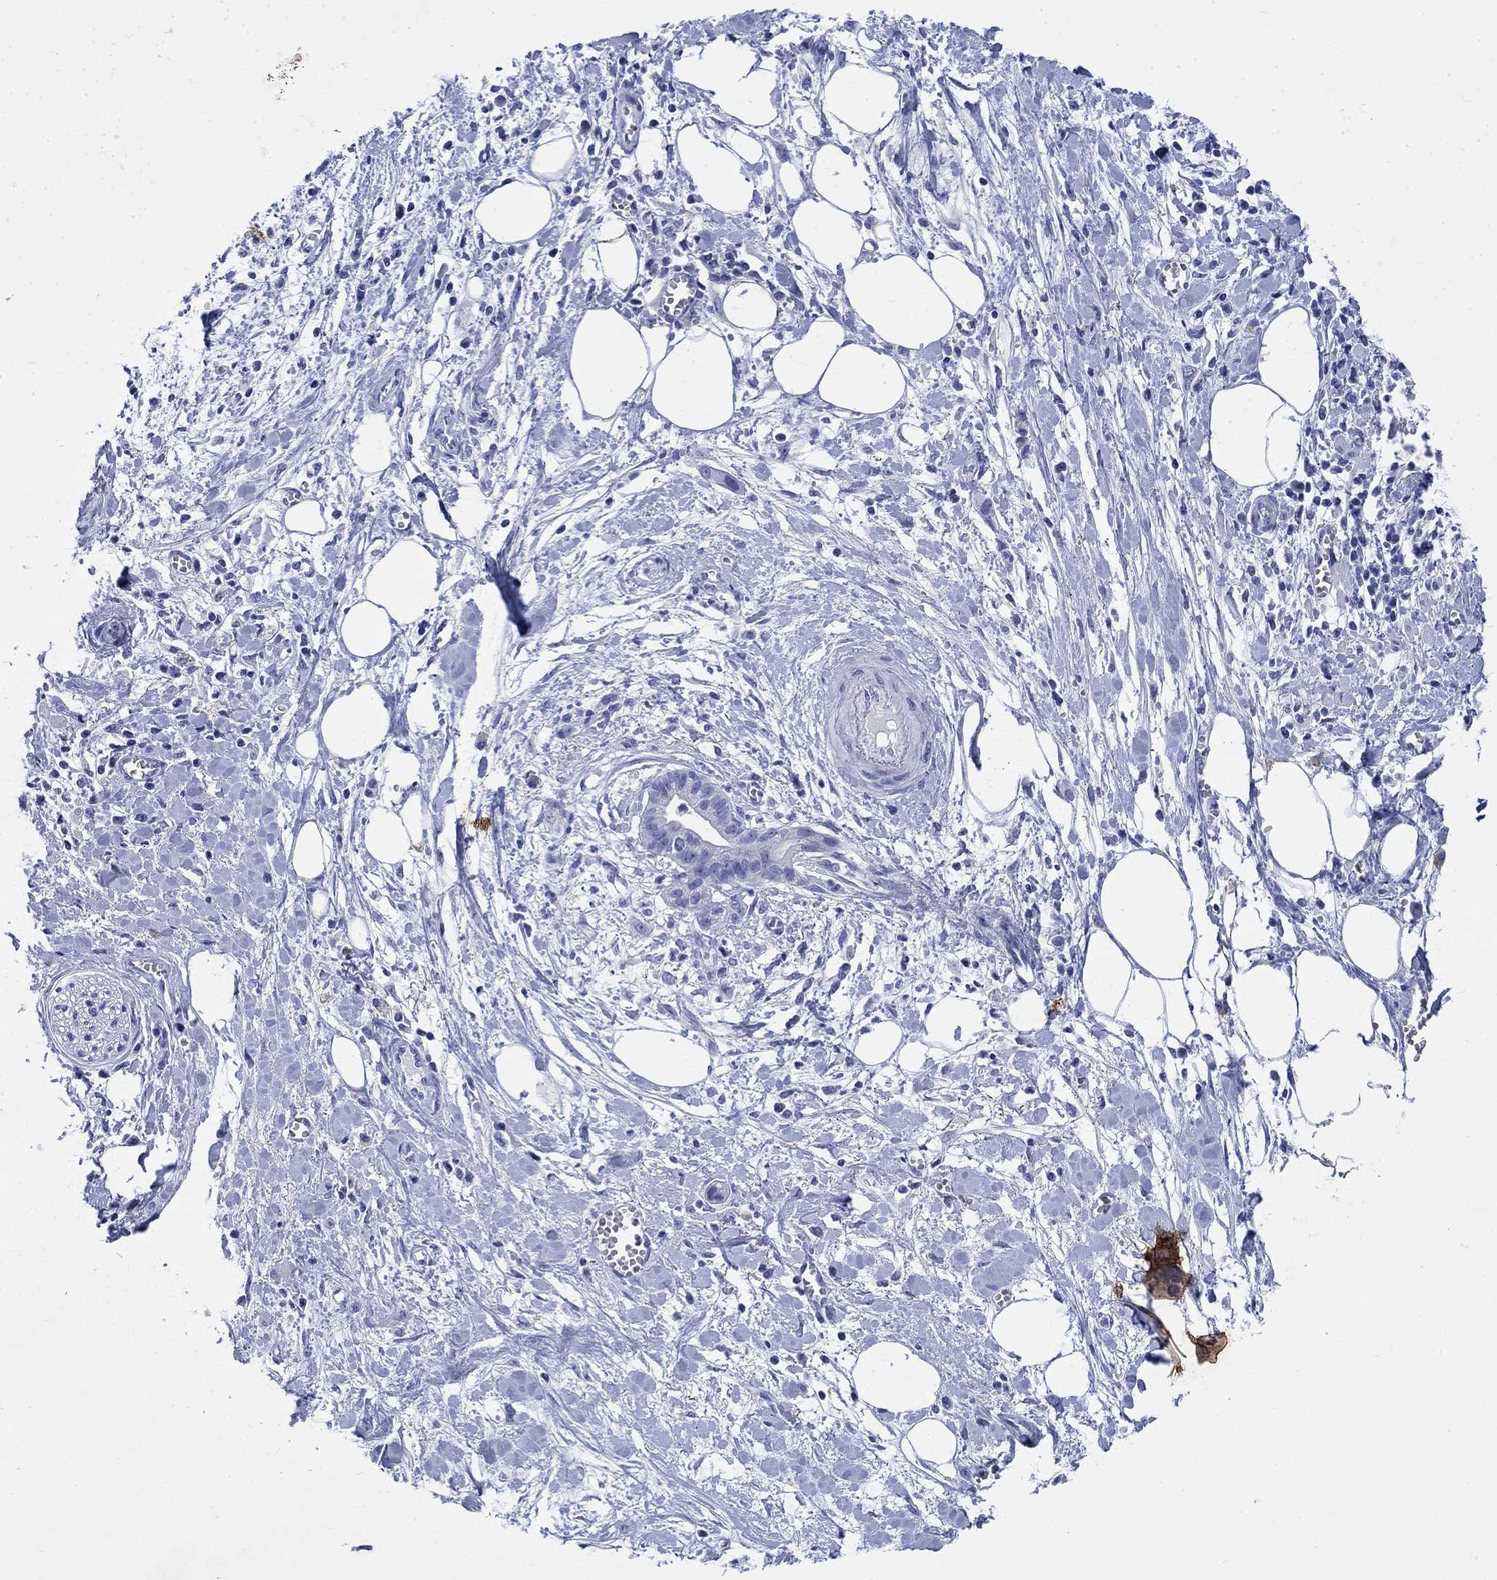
{"staining": {"intensity": "negative", "quantity": "none", "location": "none"}, "tissue": "pancreatic cancer", "cell_type": "Tumor cells", "image_type": "cancer", "snomed": [{"axis": "morphology", "description": "Normal tissue, NOS"}, {"axis": "morphology", "description": "Adenocarcinoma, NOS"}, {"axis": "topography", "description": "Lymph node"}, {"axis": "topography", "description": "Pancreas"}], "caption": "IHC histopathology image of pancreatic adenocarcinoma stained for a protein (brown), which reveals no positivity in tumor cells.", "gene": "KRT76", "patient": {"sex": "female", "age": 58}}